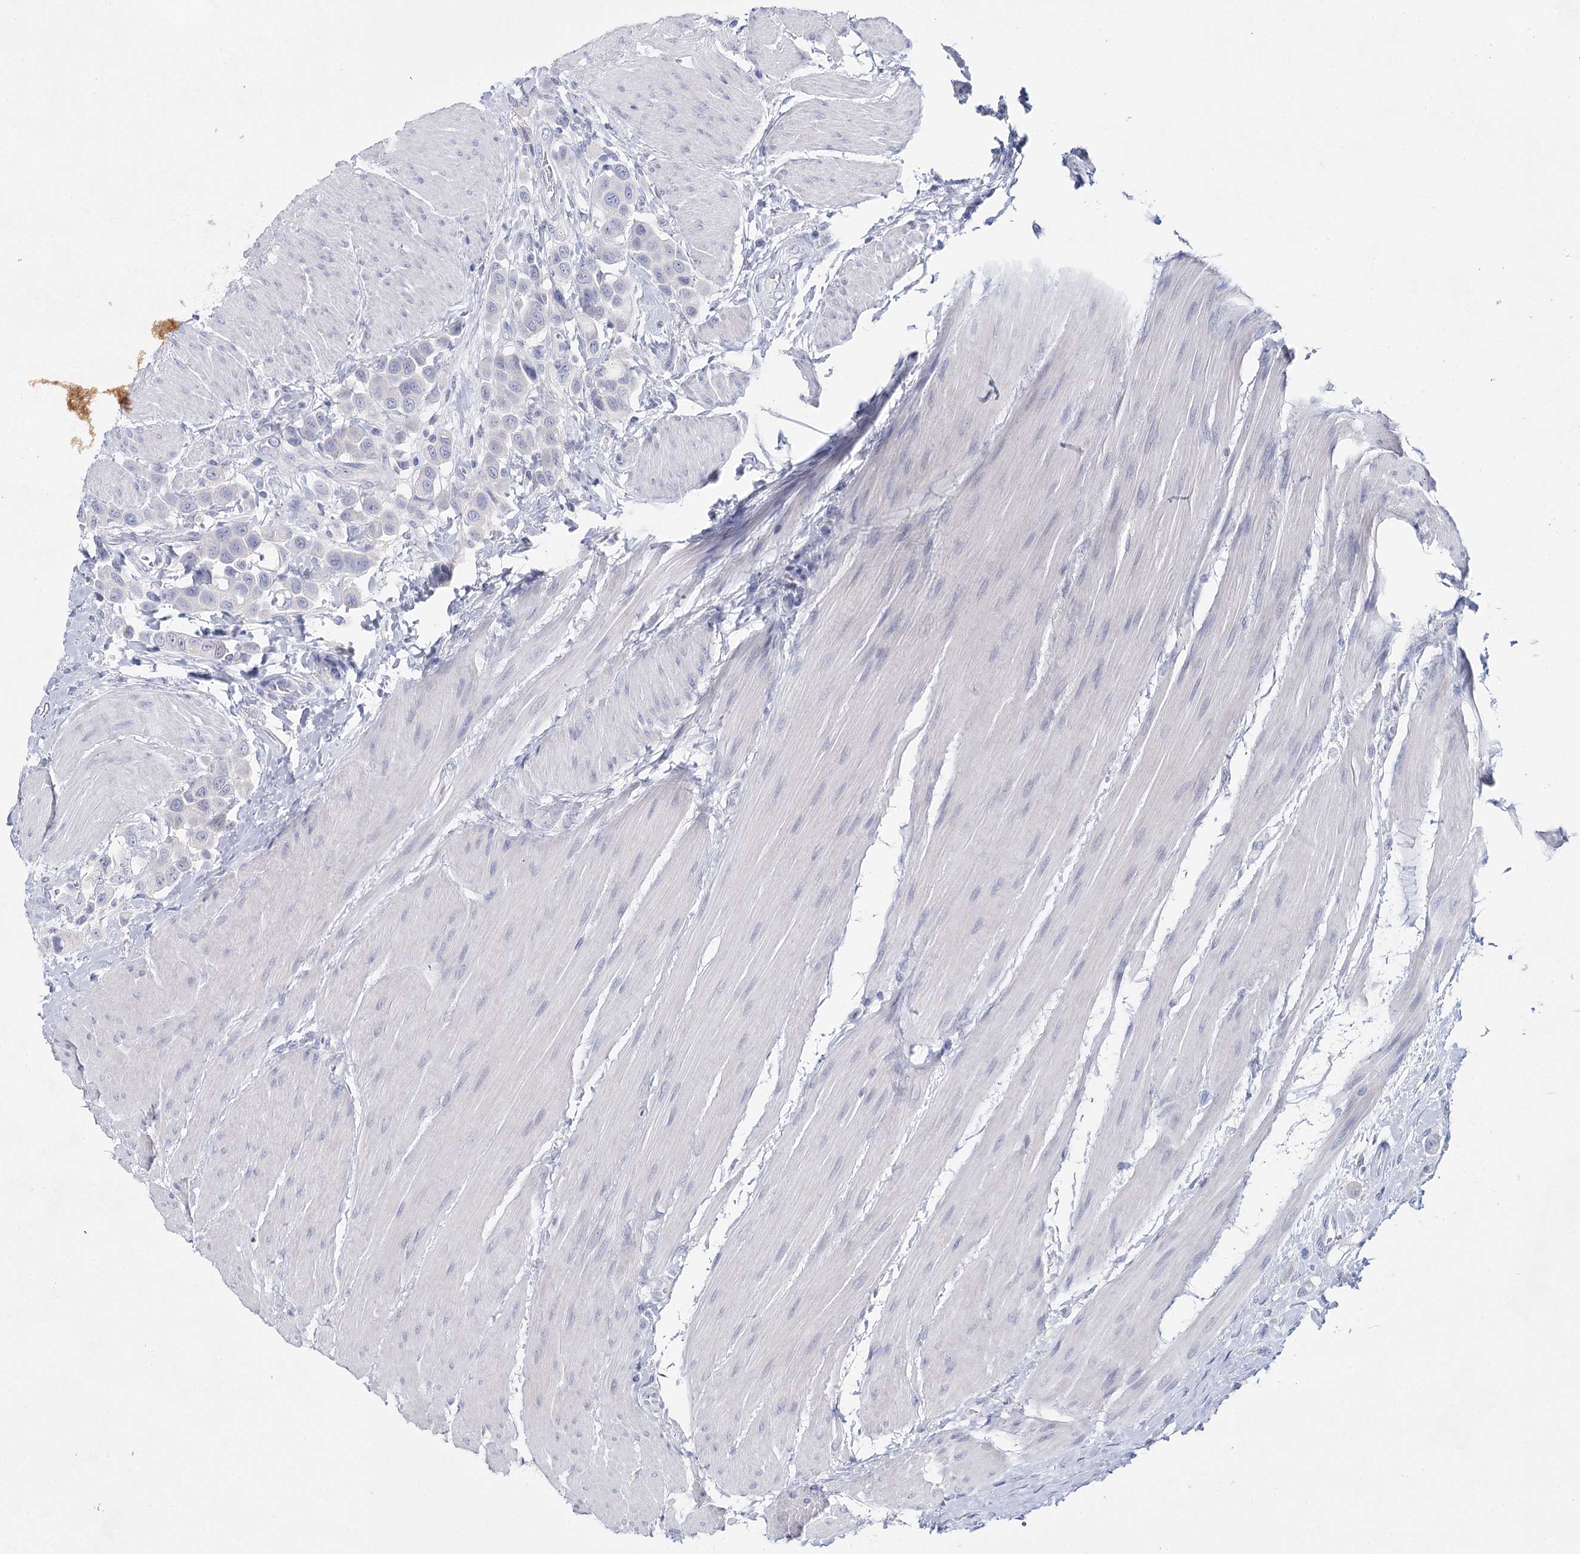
{"staining": {"intensity": "negative", "quantity": "none", "location": "none"}, "tissue": "urothelial cancer", "cell_type": "Tumor cells", "image_type": "cancer", "snomed": [{"axis": "morphology", "description": "Urothelial carcinoma, High grade"}, {"axis": "topography", "description": "Urinary bladder"}], "caption": "DAB immunohistochemical staining of human urothelial carcinoma (high-grade) demonstrates no significant expression in tumor cells.", "gene": "SLC17A2", "patient": {"sex": "male", "age": 50}}